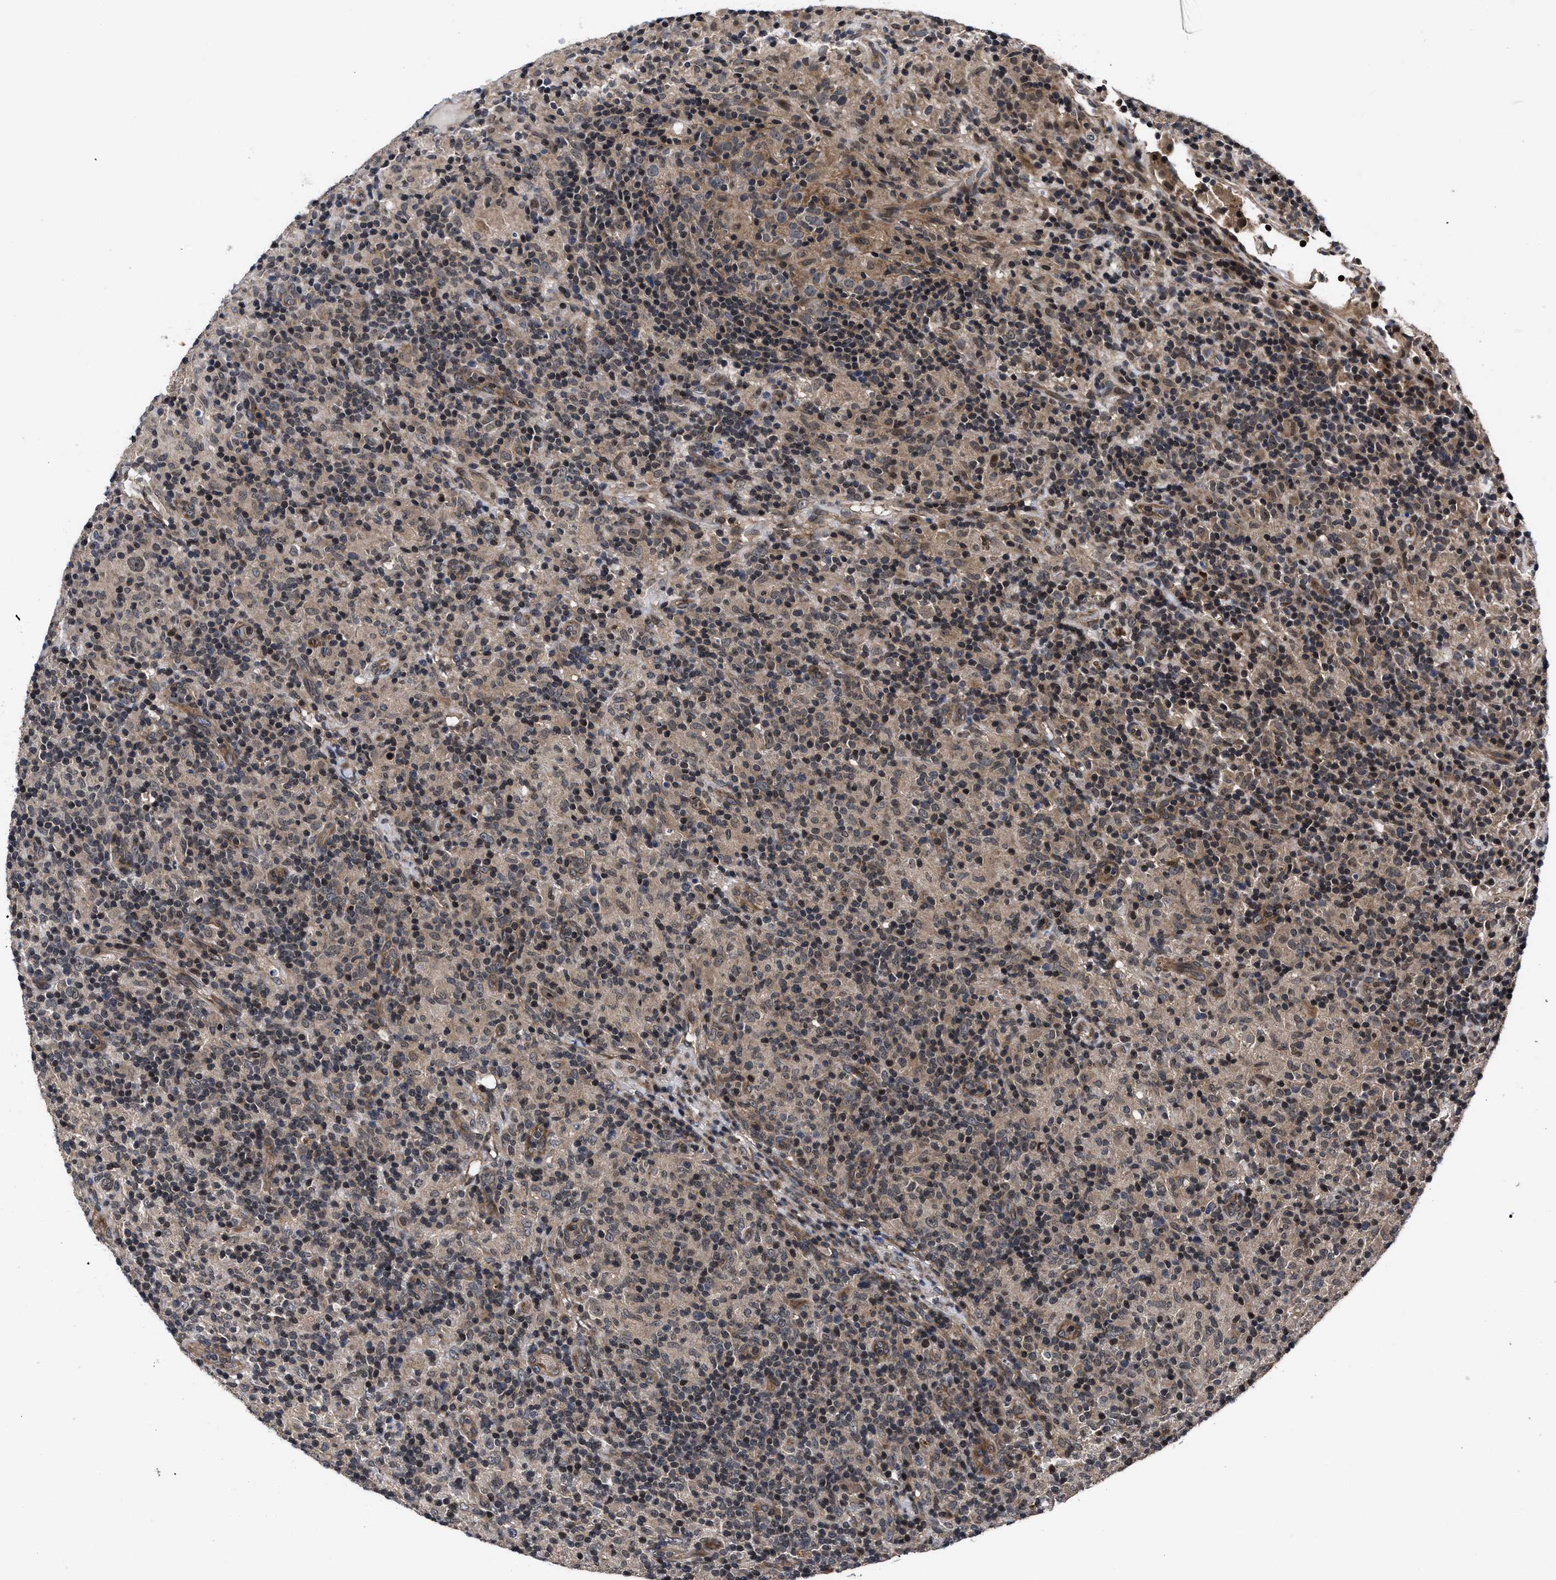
{"staining": {"intensity": "weak", "quantity": ">75%", "location": "cytoplasmic/membranous,nuclear"}, "tissue": "lymphoma", "cell_type": "Tumor cells", "image_type": "cancer", "snomed": [{"axis": "morphology", "description": "Hodgkin's disease, NOS"}, {"axis": "topography", "description": "Lymph node"}], "caption": "Human Hodgkin's disease stained with a brown dye demonstrates weak cytoplasmic/membranous and nuclear positive staining in about >75% of tumor cells.", "gene": "DNAJC14", "patient": {"sex": "male", "age": 70}}